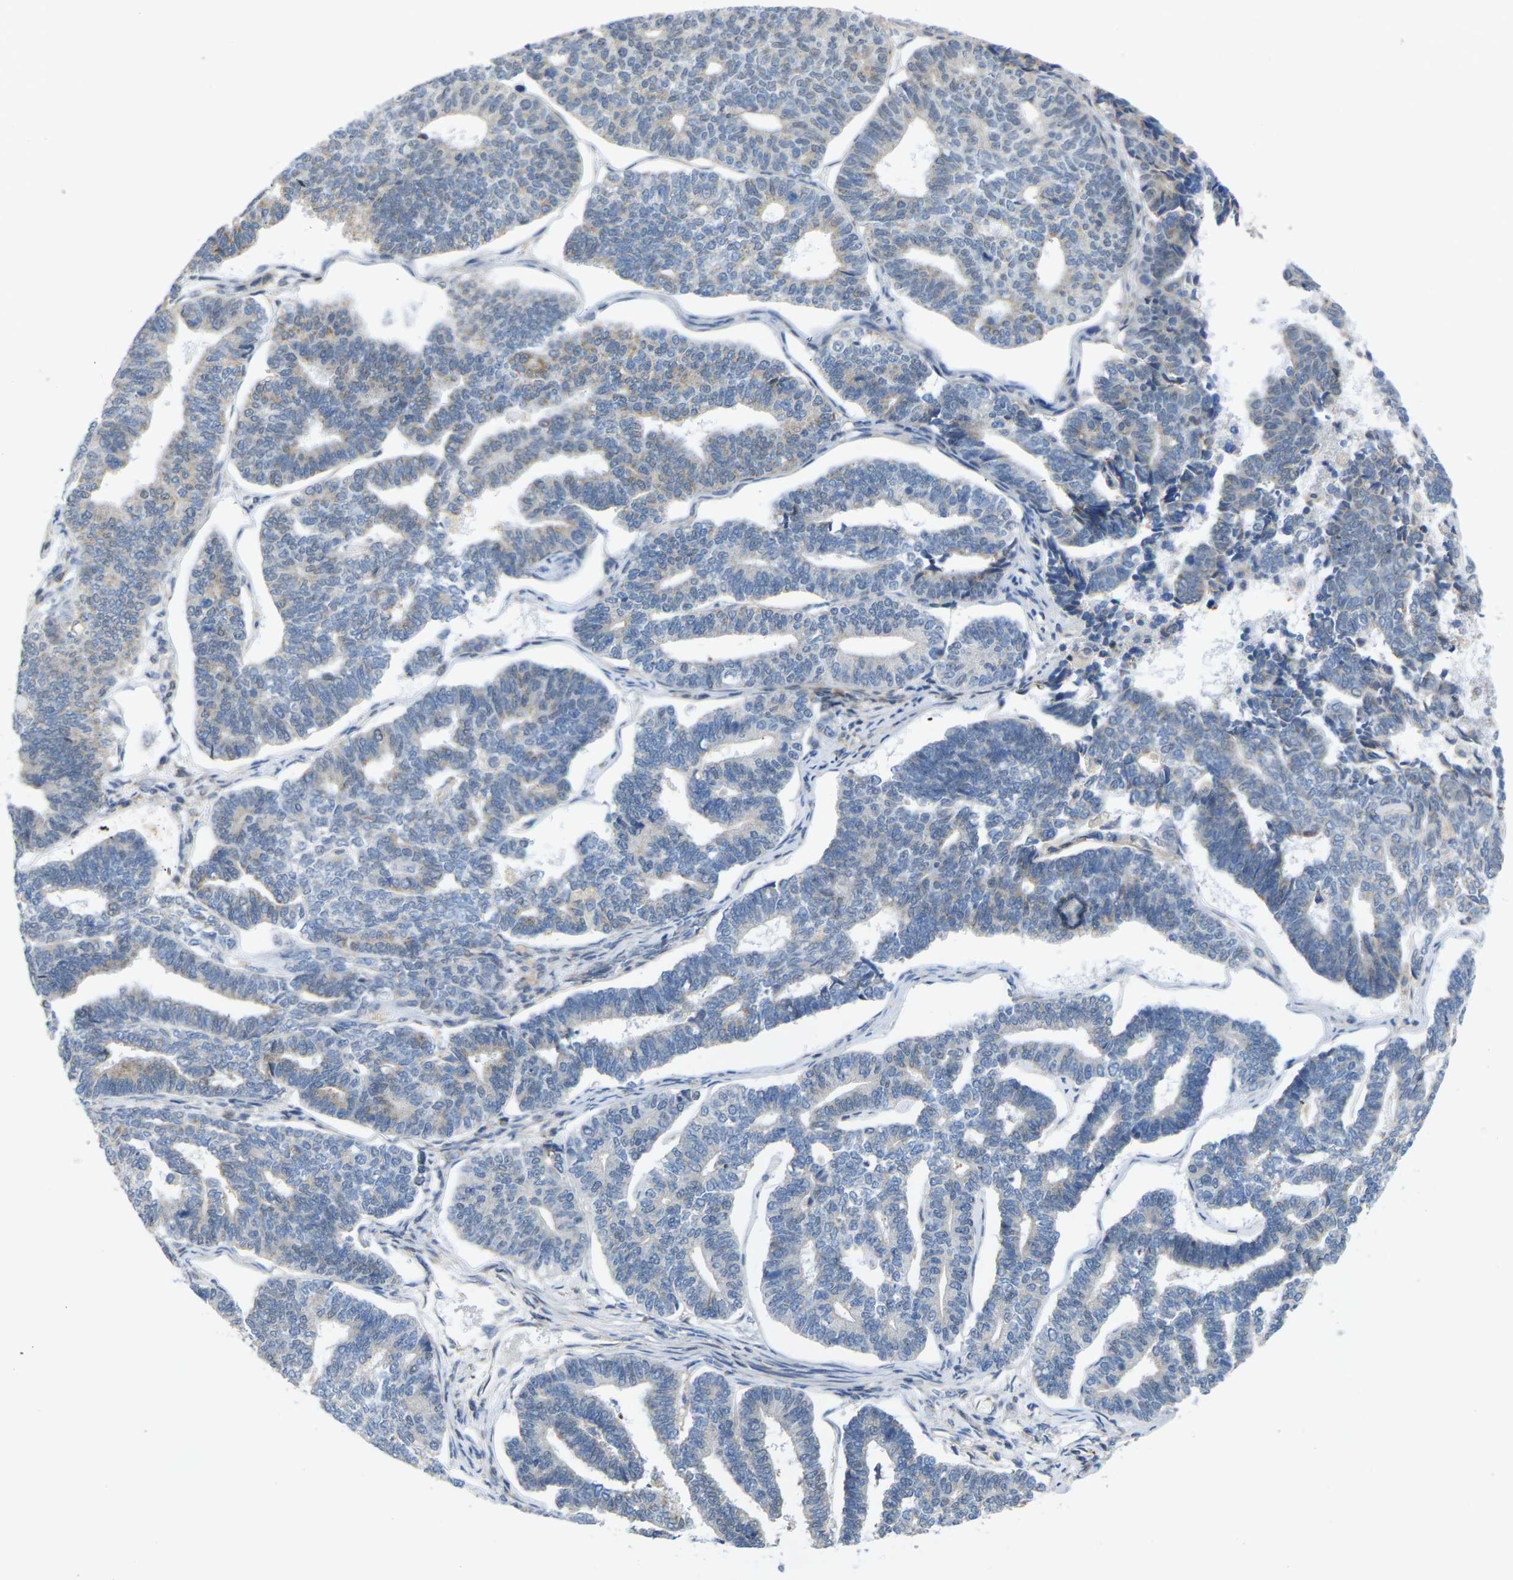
{"staining": {"intensity": "weak", "quantity": "25%-75%", "location": "cytoplasmic/membranous"}, "tissue": "endometrial cancer", "cell_type": "Tumor cells", "image_type": "cancer", "snomed": [{"axis": "morphology", "description": "Adenocarcinoma, NOS"}, {"axis": "topography", "description": "Endometrium"}], "caption": "High-magnification brightfield microscopy of endometrial adenocarcinoma stained with DAB (brown) and counterstained with hematoxylin (blue). tumor cells exhibit weak cytoplasmic/membranous staining is seen in about25%-75% of cells.", "gene": "OTOF", "patient": {"sex": "female", "age": 70}}